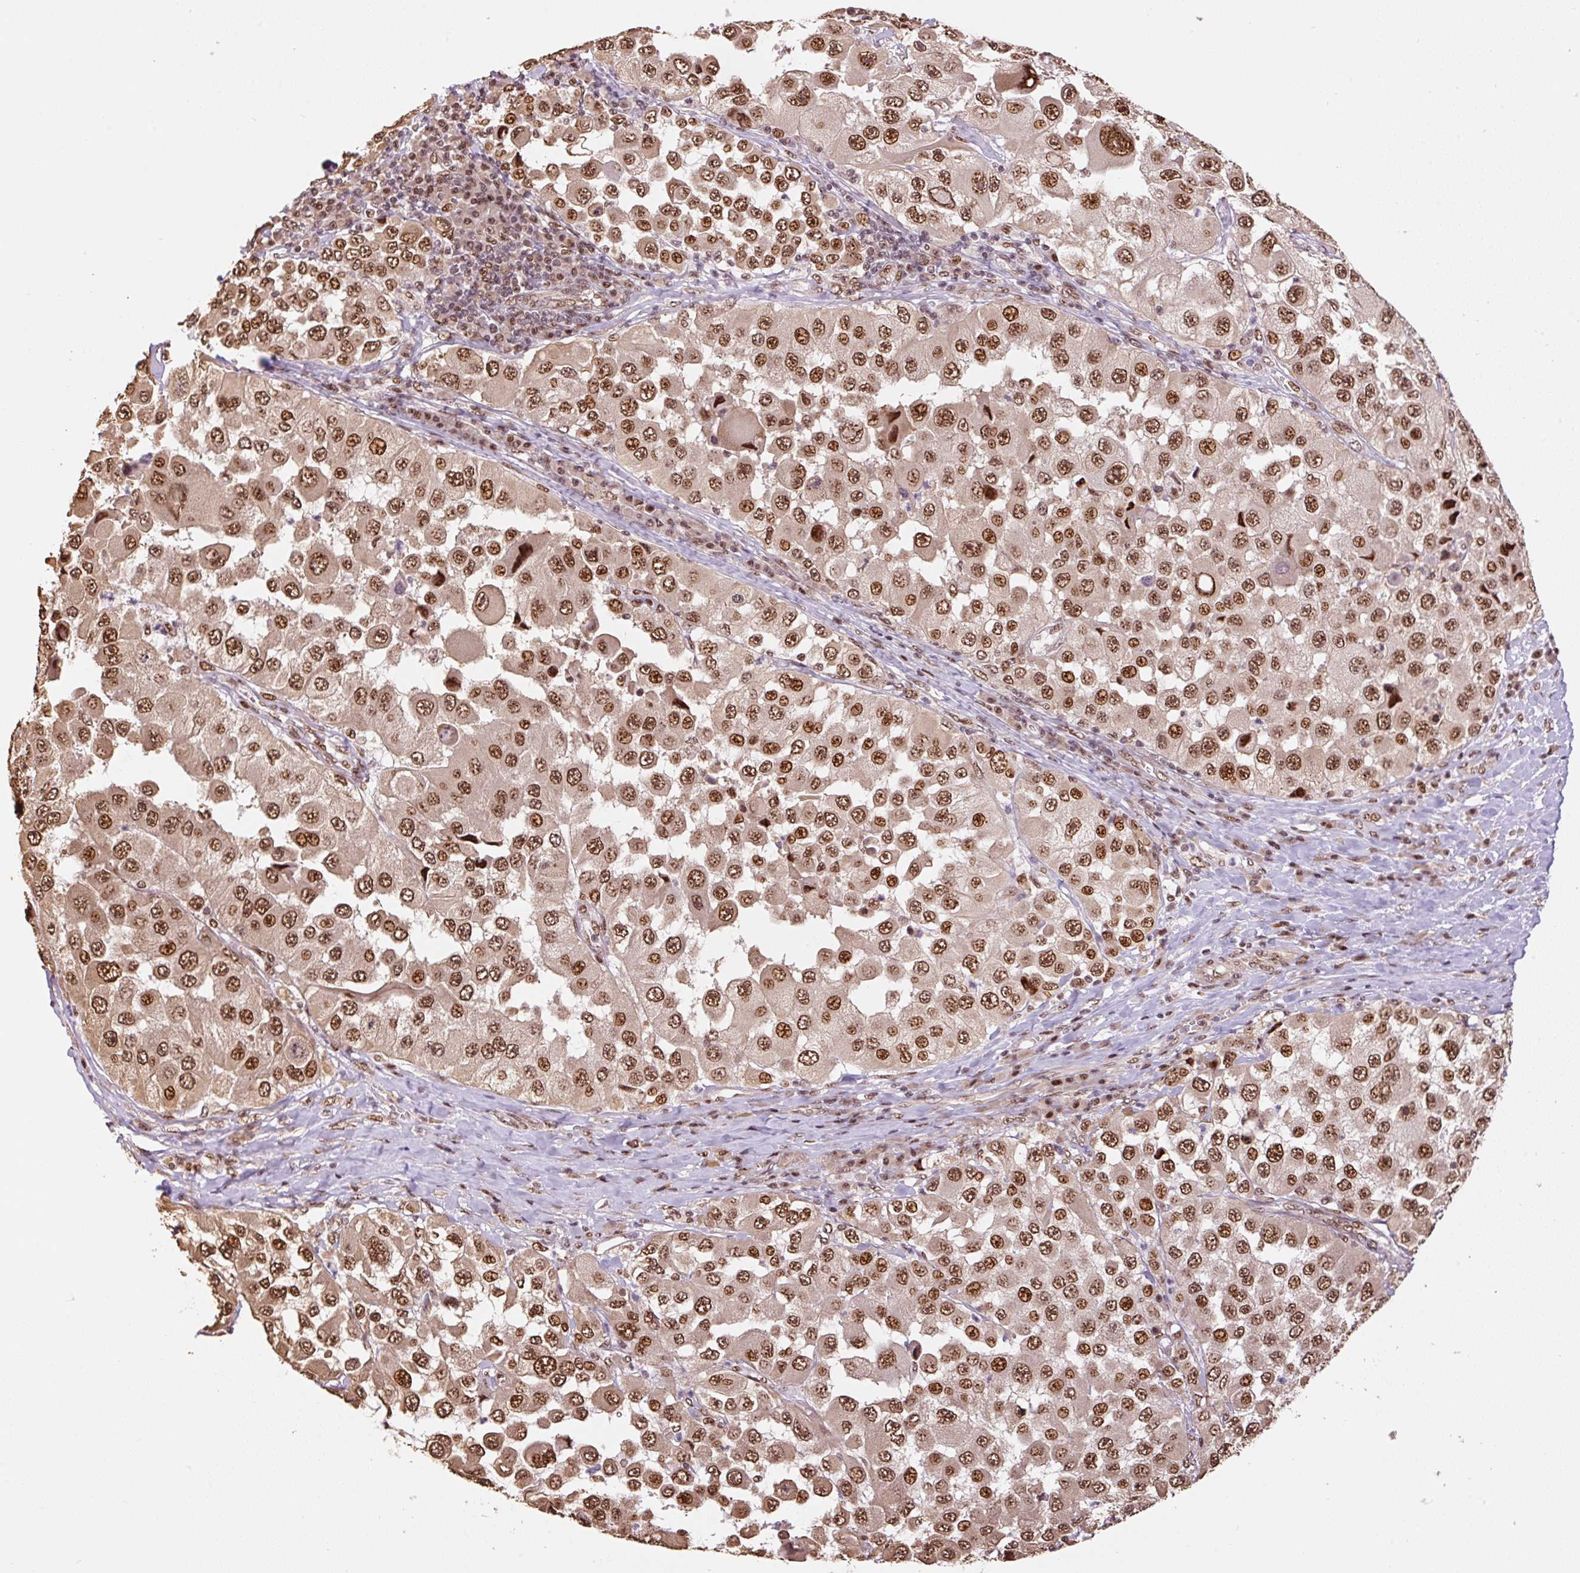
{"staining": {"intensity": "strong", "quantity": ">75%", "location": "nuclear"}, "tissue": "melanoma", "cell_type": "Tumor cells", "image_type": "cancer", "snomed": [{"axis": "morphology", "description": "Malignant melanoma, Metastatic site"}, {"axis": "topography", "description": "Lymph node"}], "caption": "Malignant melanoma (metastatic site) stained with DAB (3,3'-diaminobenzidine) immunohistochemistry (IHC) demonstrates high levels of strong nuclear positivity in about >75% of tumor cells.", "gene": "INTS8", "patient": {"sex": "male", "age": 62}}